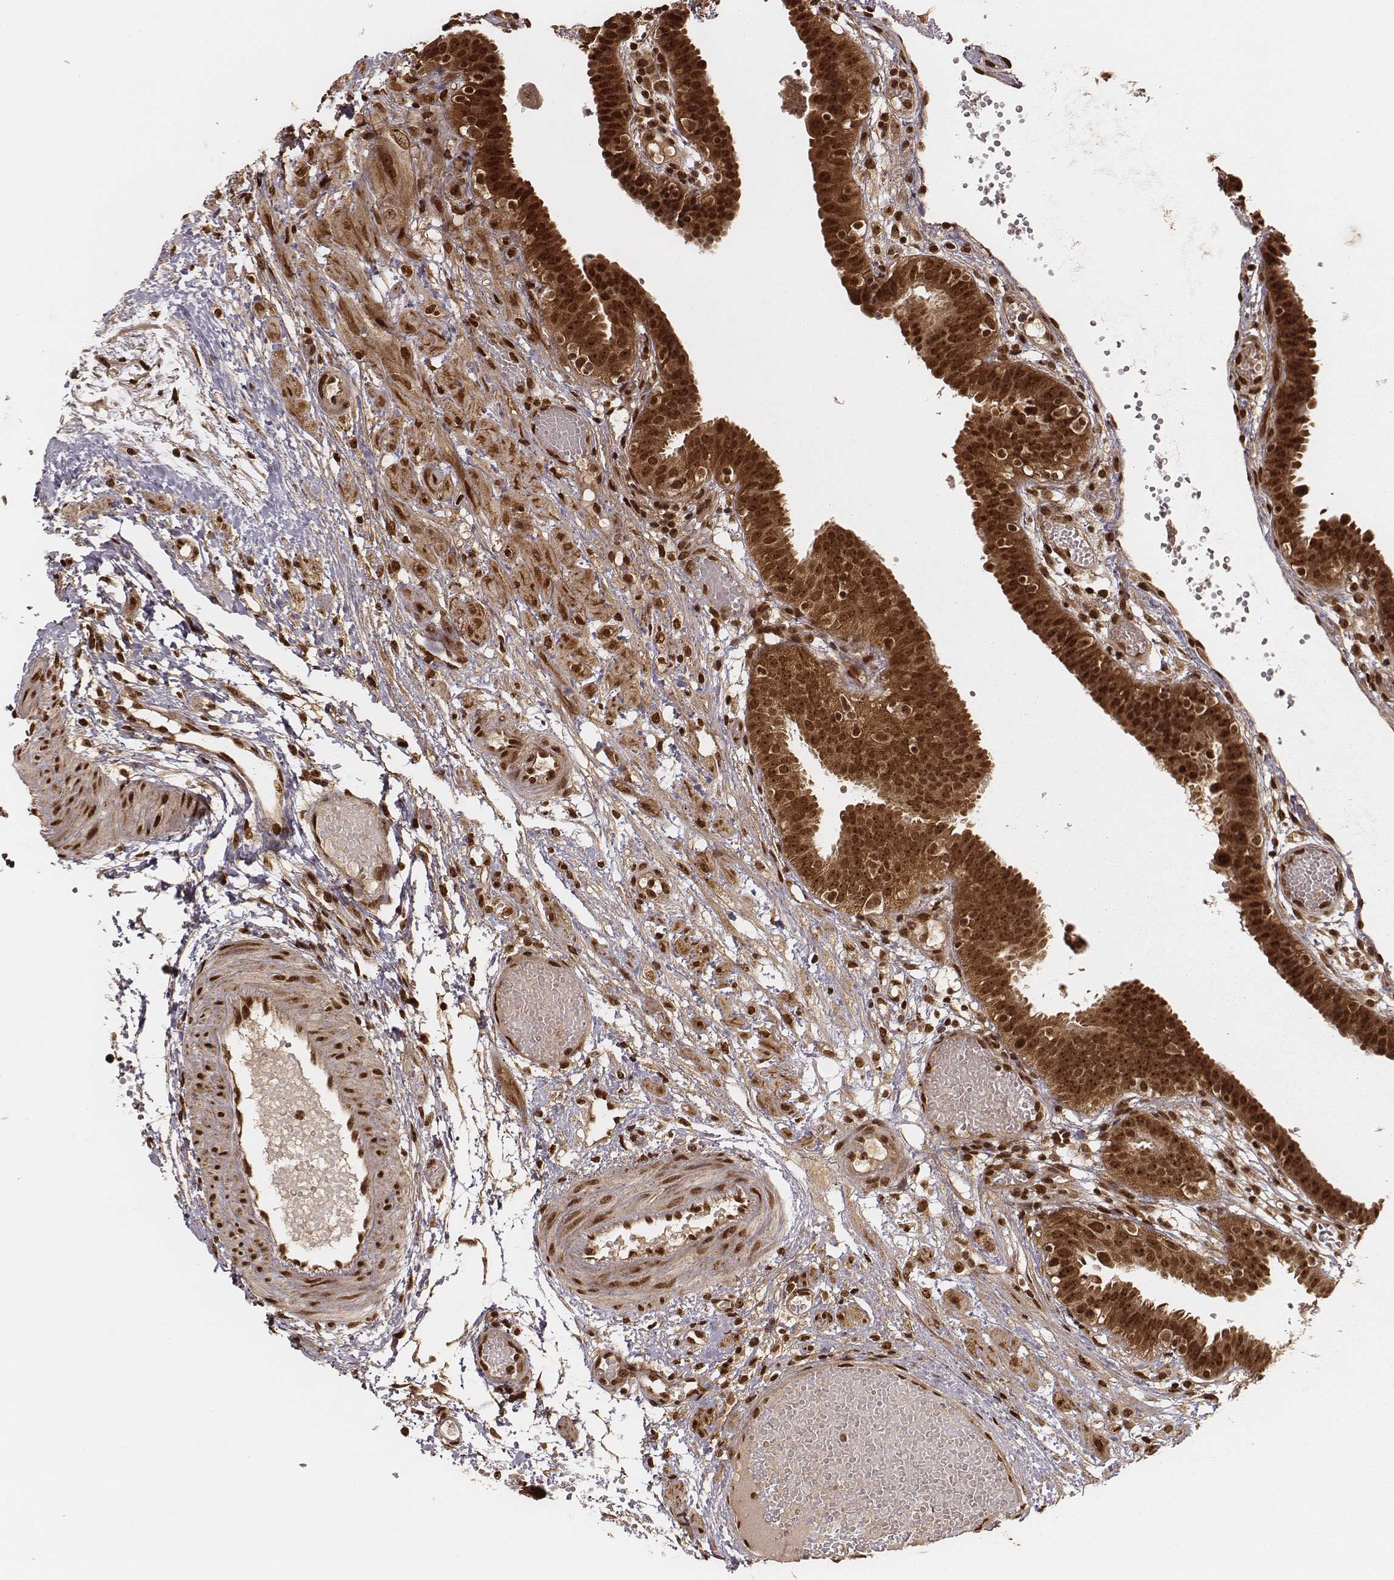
{"staining": {"intensity": "strong", "quantity": ">75%", "location": "cytoplasmic/membranous,nuclear"}, "tissue": "fallopian tube", "cell_type": "Glandular cells", "image_type": "normal", "snomed": [{"axis": "morphology", "description": "Normal tissue, NOS"}, {"axis": "topography", "description": "Fallopian tube"}], "caption": "A high-resolution micrograph shows immunohistochemistry (IHC) staining of benign fallopian tube, which demonstrates strong cytoplasmic/membranous,nuclear positivity in about >75% of glandular cells. (Stains: DAB in brown, nuclei in blue, Microscopy: brightfield microscopy at high magnification).", "gene": "NFX1", "patient": {"sex": "female", "age": 37}}